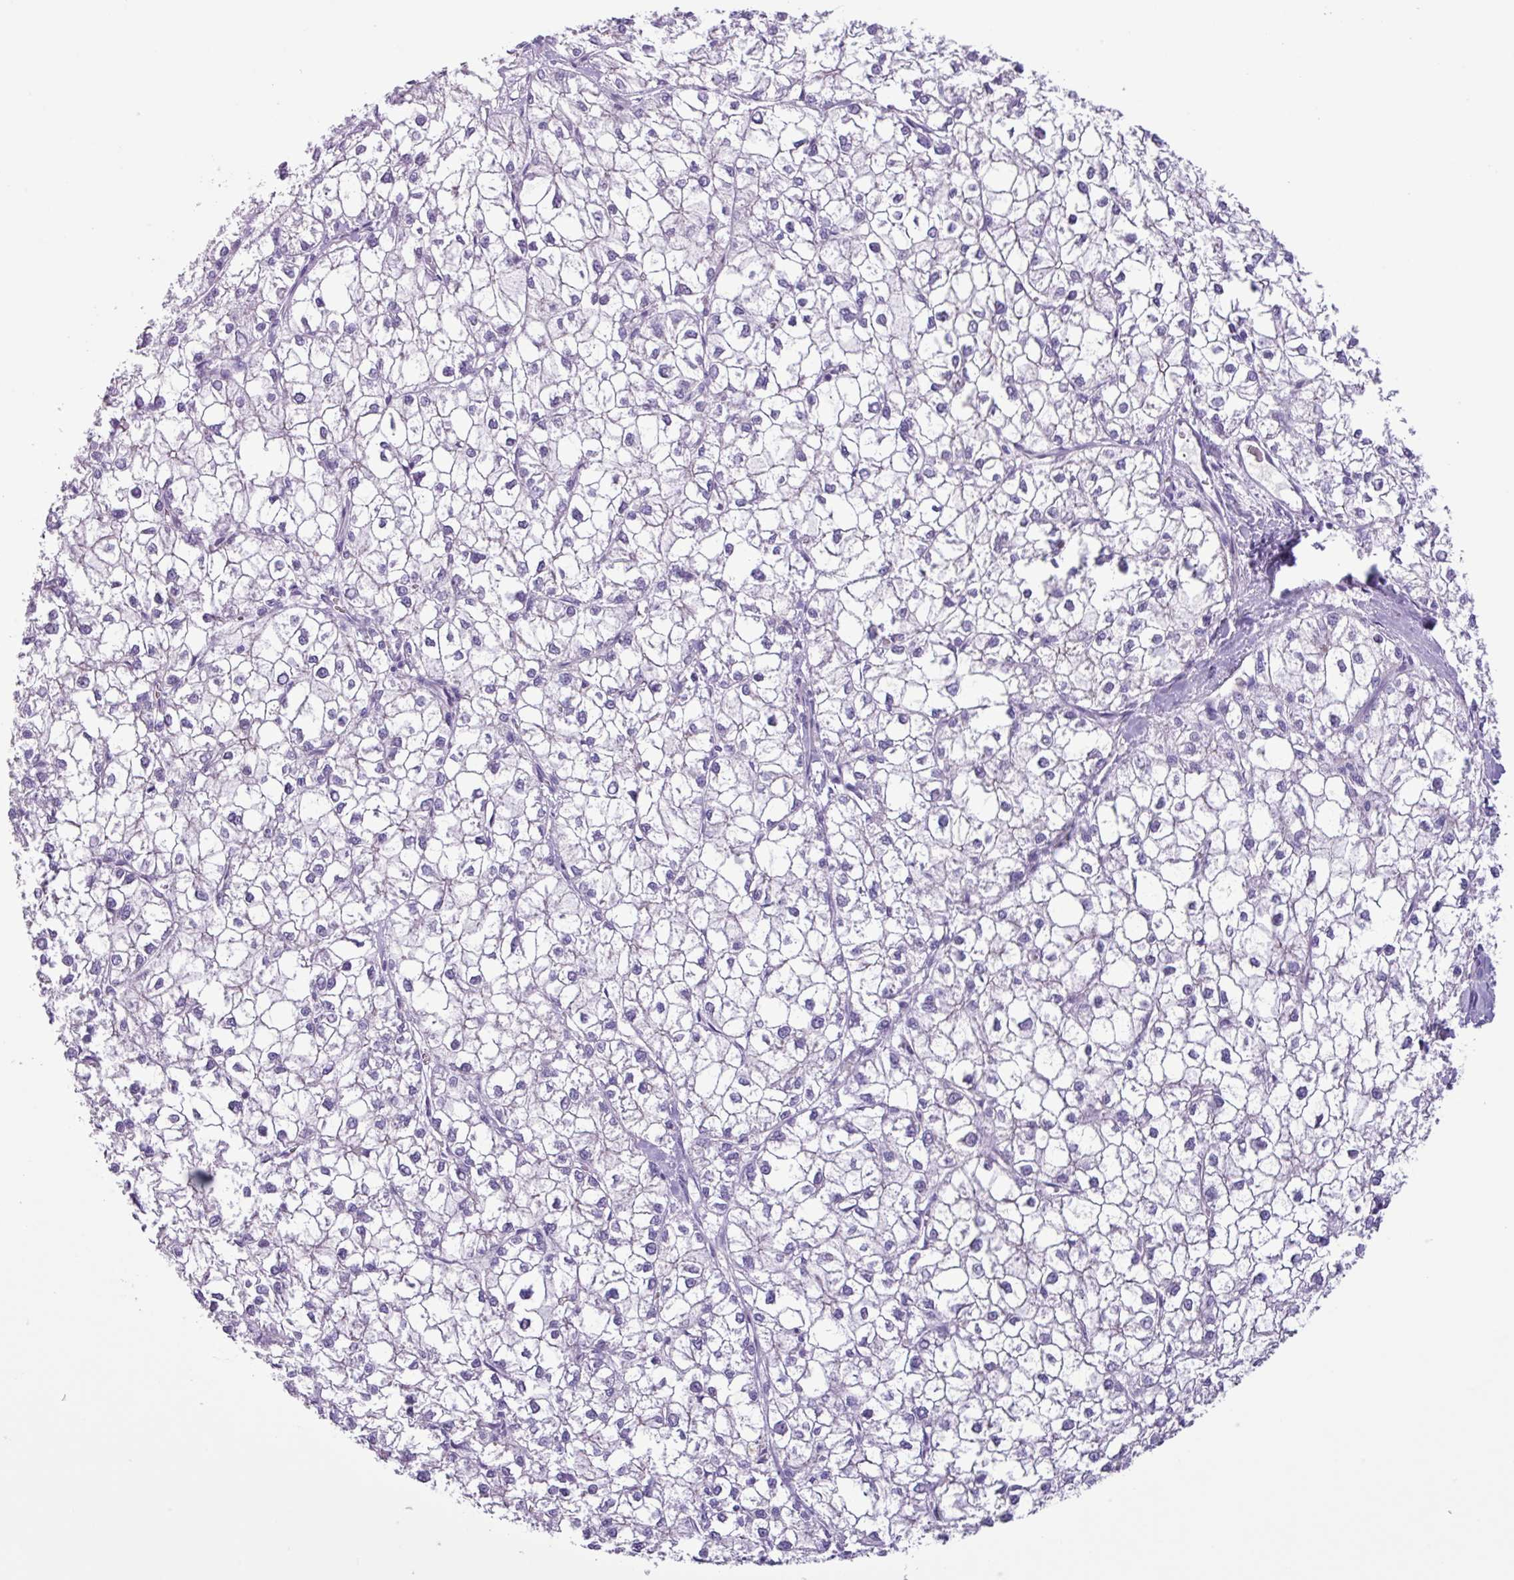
{"staining": {"intensity": "negative", "quantity": "none", "location": "none"}, "tissue": "liver cancer", "cell_type": "Tumor cells", "image_type": "cancer", "snomed": [{"axis": "morphology", "description": "Carcinoma, Hepatocellular, NOS"}, {"axis": "topography", "description": "Liver"}], "caption": "An IHC photomicrograph of liver cancer is shown. There is no staining in tumor cells of liver cancer.", "gene": "CYSTM1", "patient": {"sex": "female", "age": 43}}